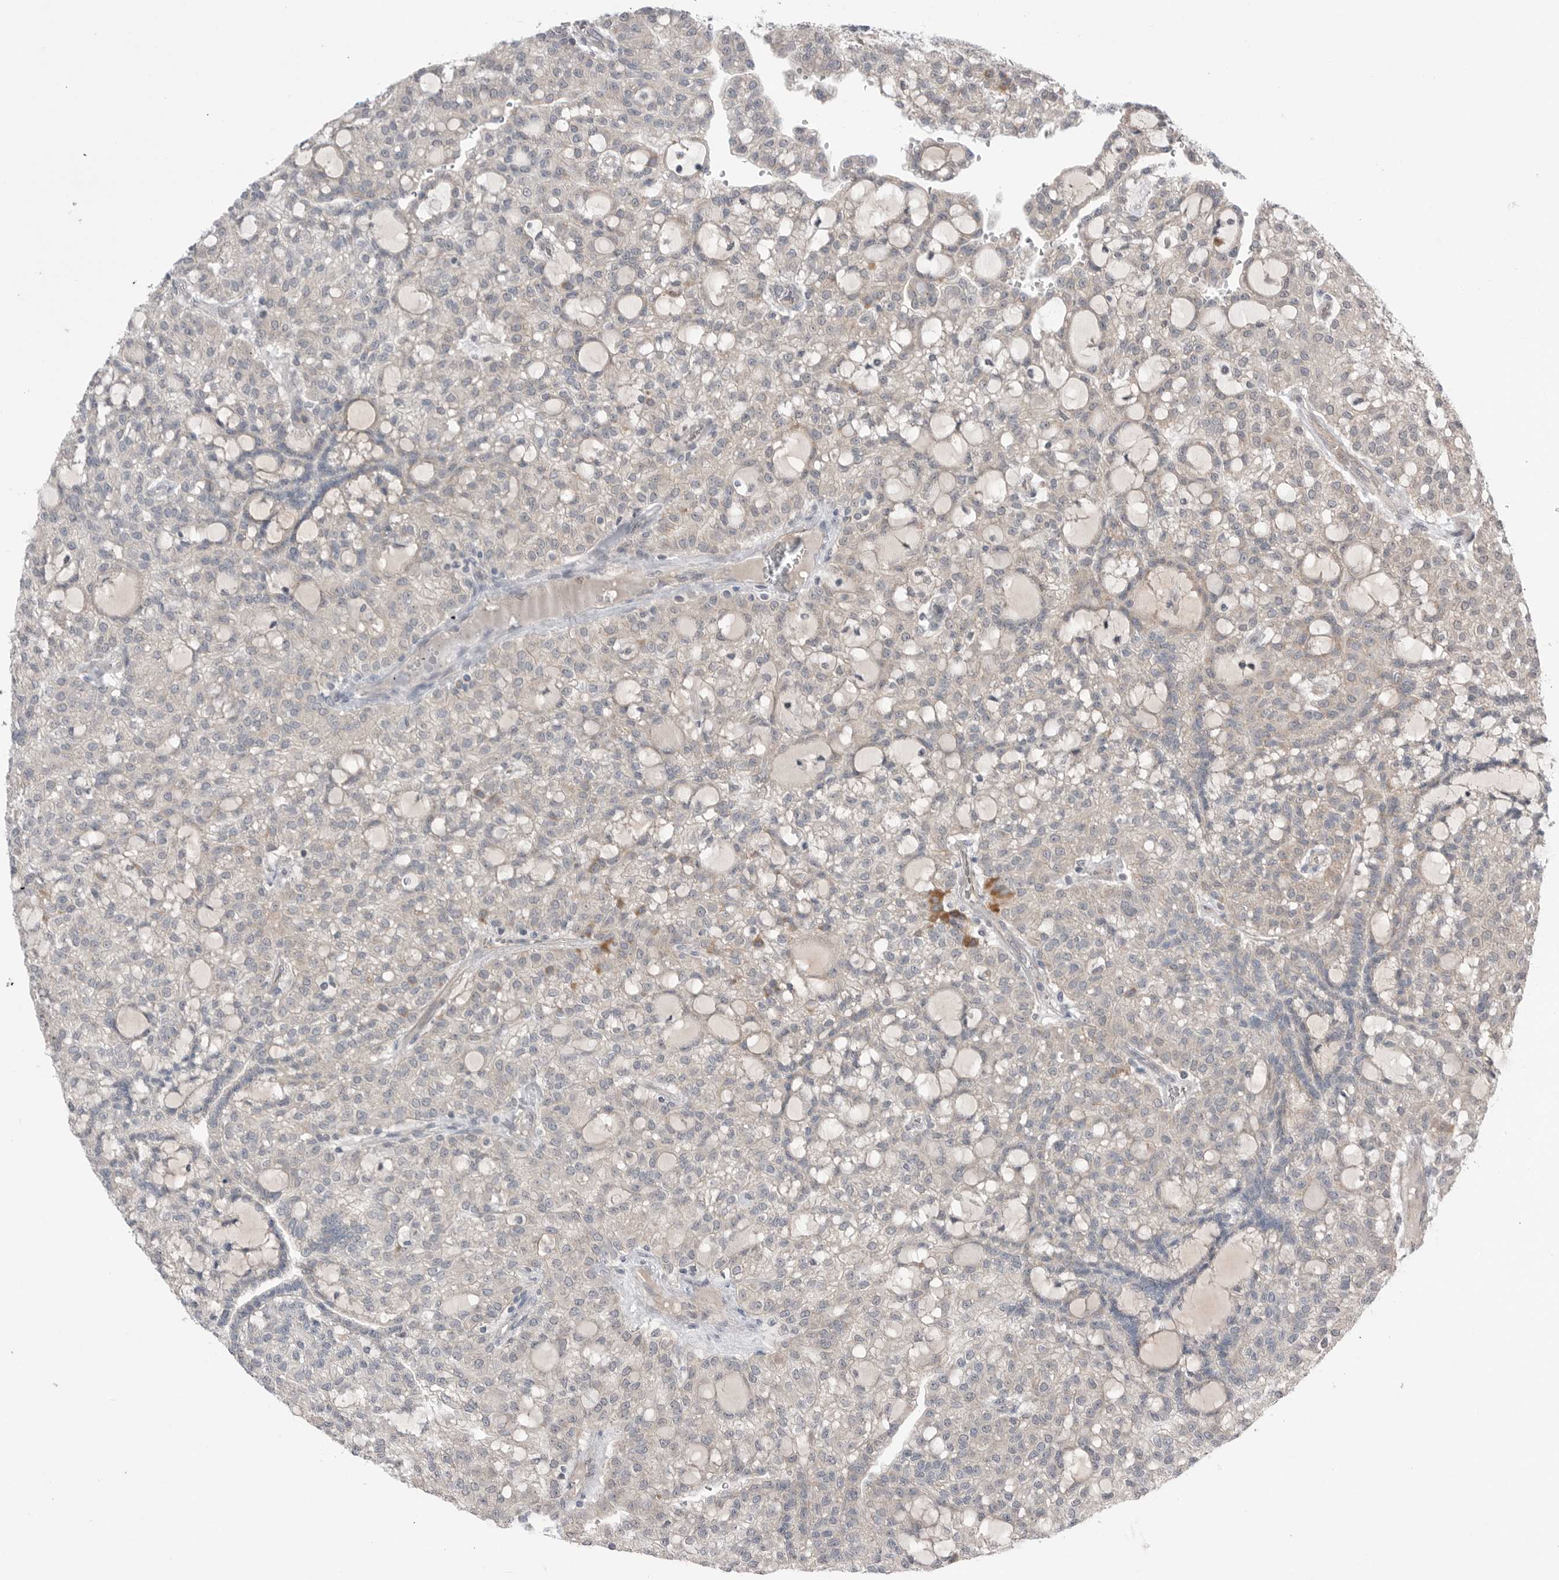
{"staining": {"intensity": "moderate", "quantity": "<25%", "location": "cytoplasmic/membranous"}, "tissue": "renal cancer", "cell_type": "Tumor cells", "image_type": "cancer", "snomed": [{"axis": "morphology", "description": "Adenocarcinoma, NOS"}, {"axis": "topography", "description": "Kidney"}], "caption": "IHC (DAB (3,3'-diaminobenzidine)) staining of human renal cancer reveals moderate cytoplasmic/membranous protein expression in about <25% of tumor cells. The staining is performed using DAB brown chromogen to label protein expression. The nuclei are counter-stained blue using hematoxylin.", "gene": "NTAQ1", "patient": {"sex": "male", "age": 63}}